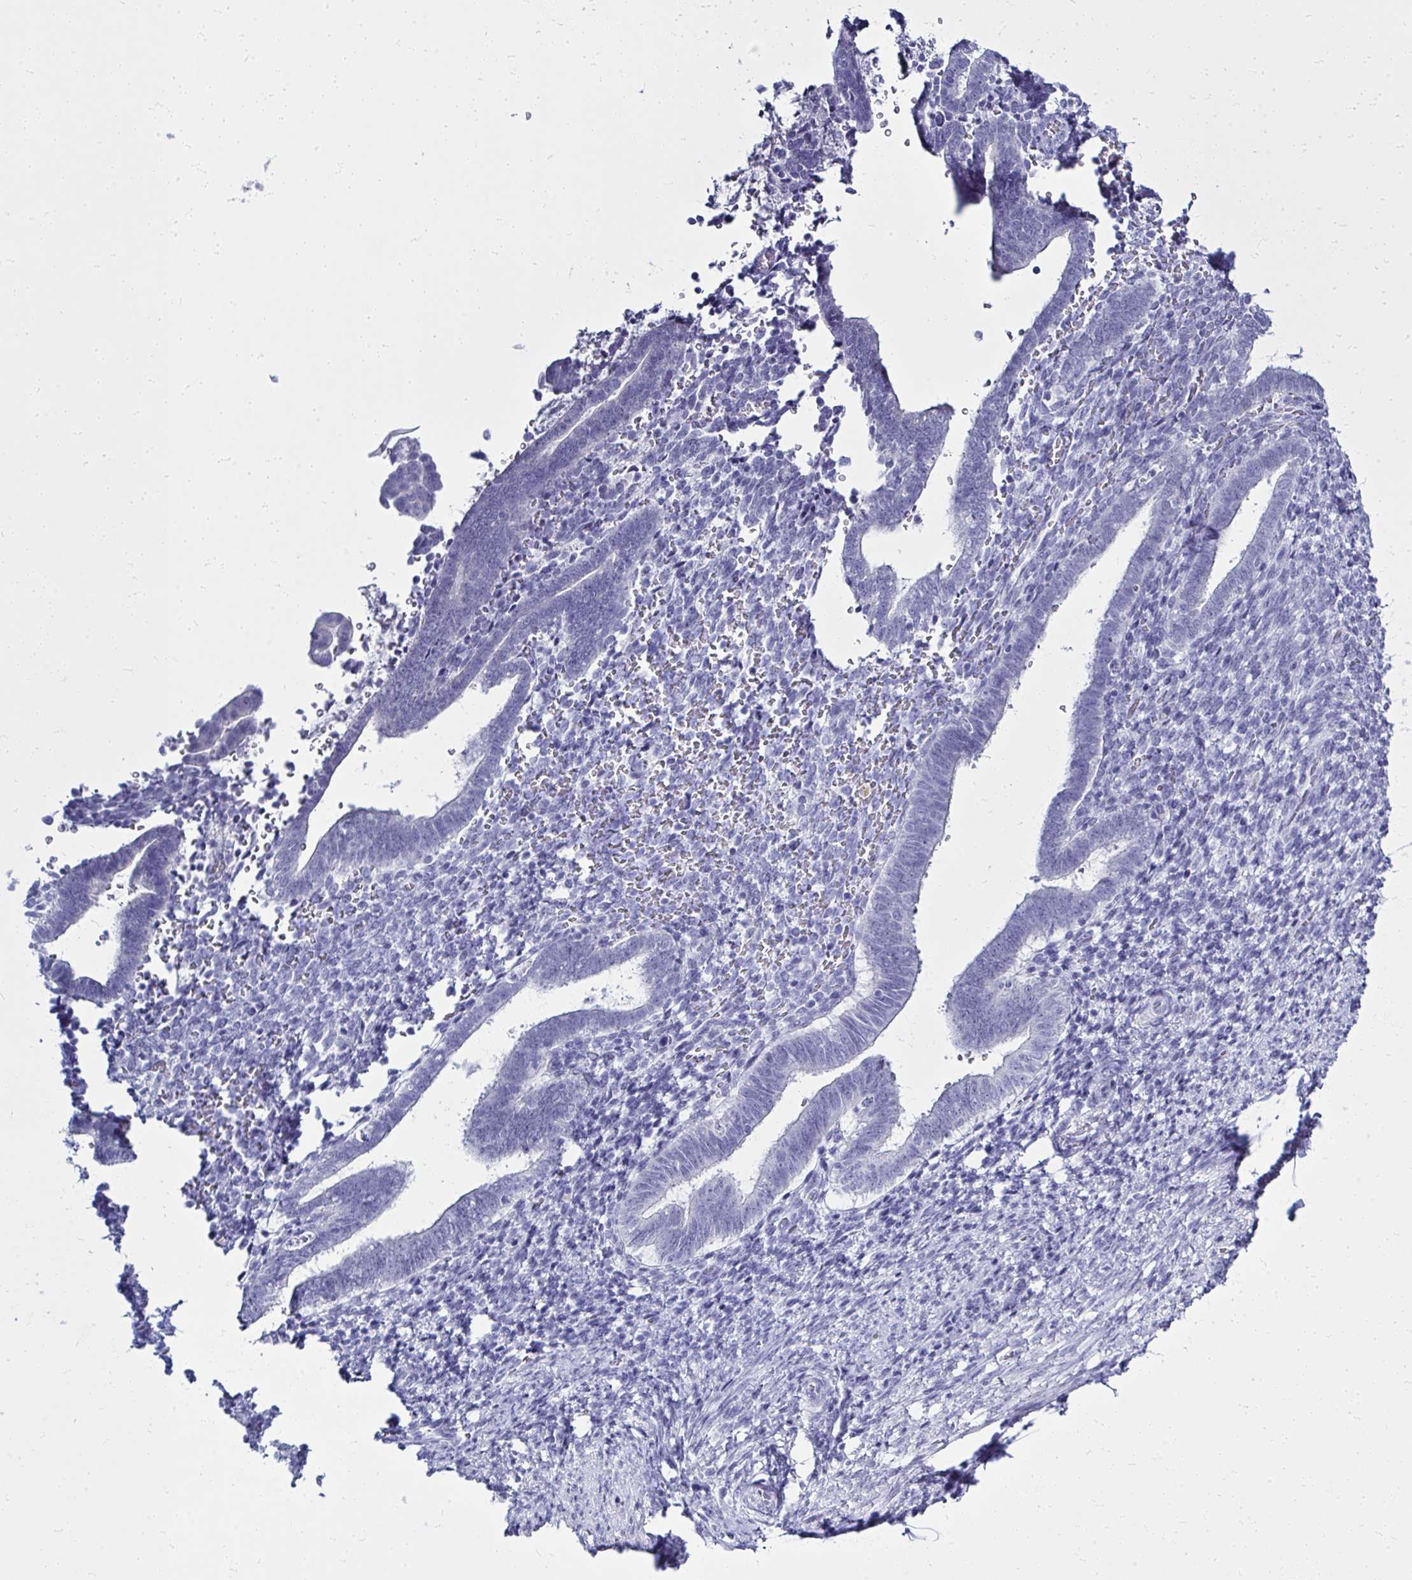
{"staining": {"intensity": "negative", "quantity": "none", "location": "none"}, "tissue": "endometrium", "cell_type": "Cells in endometrial stroma", "image_type": "normal", "snomed": [{"axis": "morphology", "description": "Normal tissue, NOS"}, {"axis": "topography", "description": "Endometrium"}], "caption": "Immunohistochemistry image of normal human endometrium stained for a protein (brown), which exhibits no expression in cells in endometrial stroma. (DAB IHC with hematoxylin counter stain).", "gene": "QDPR", "patient": {"sex": "female", "age": 34}}